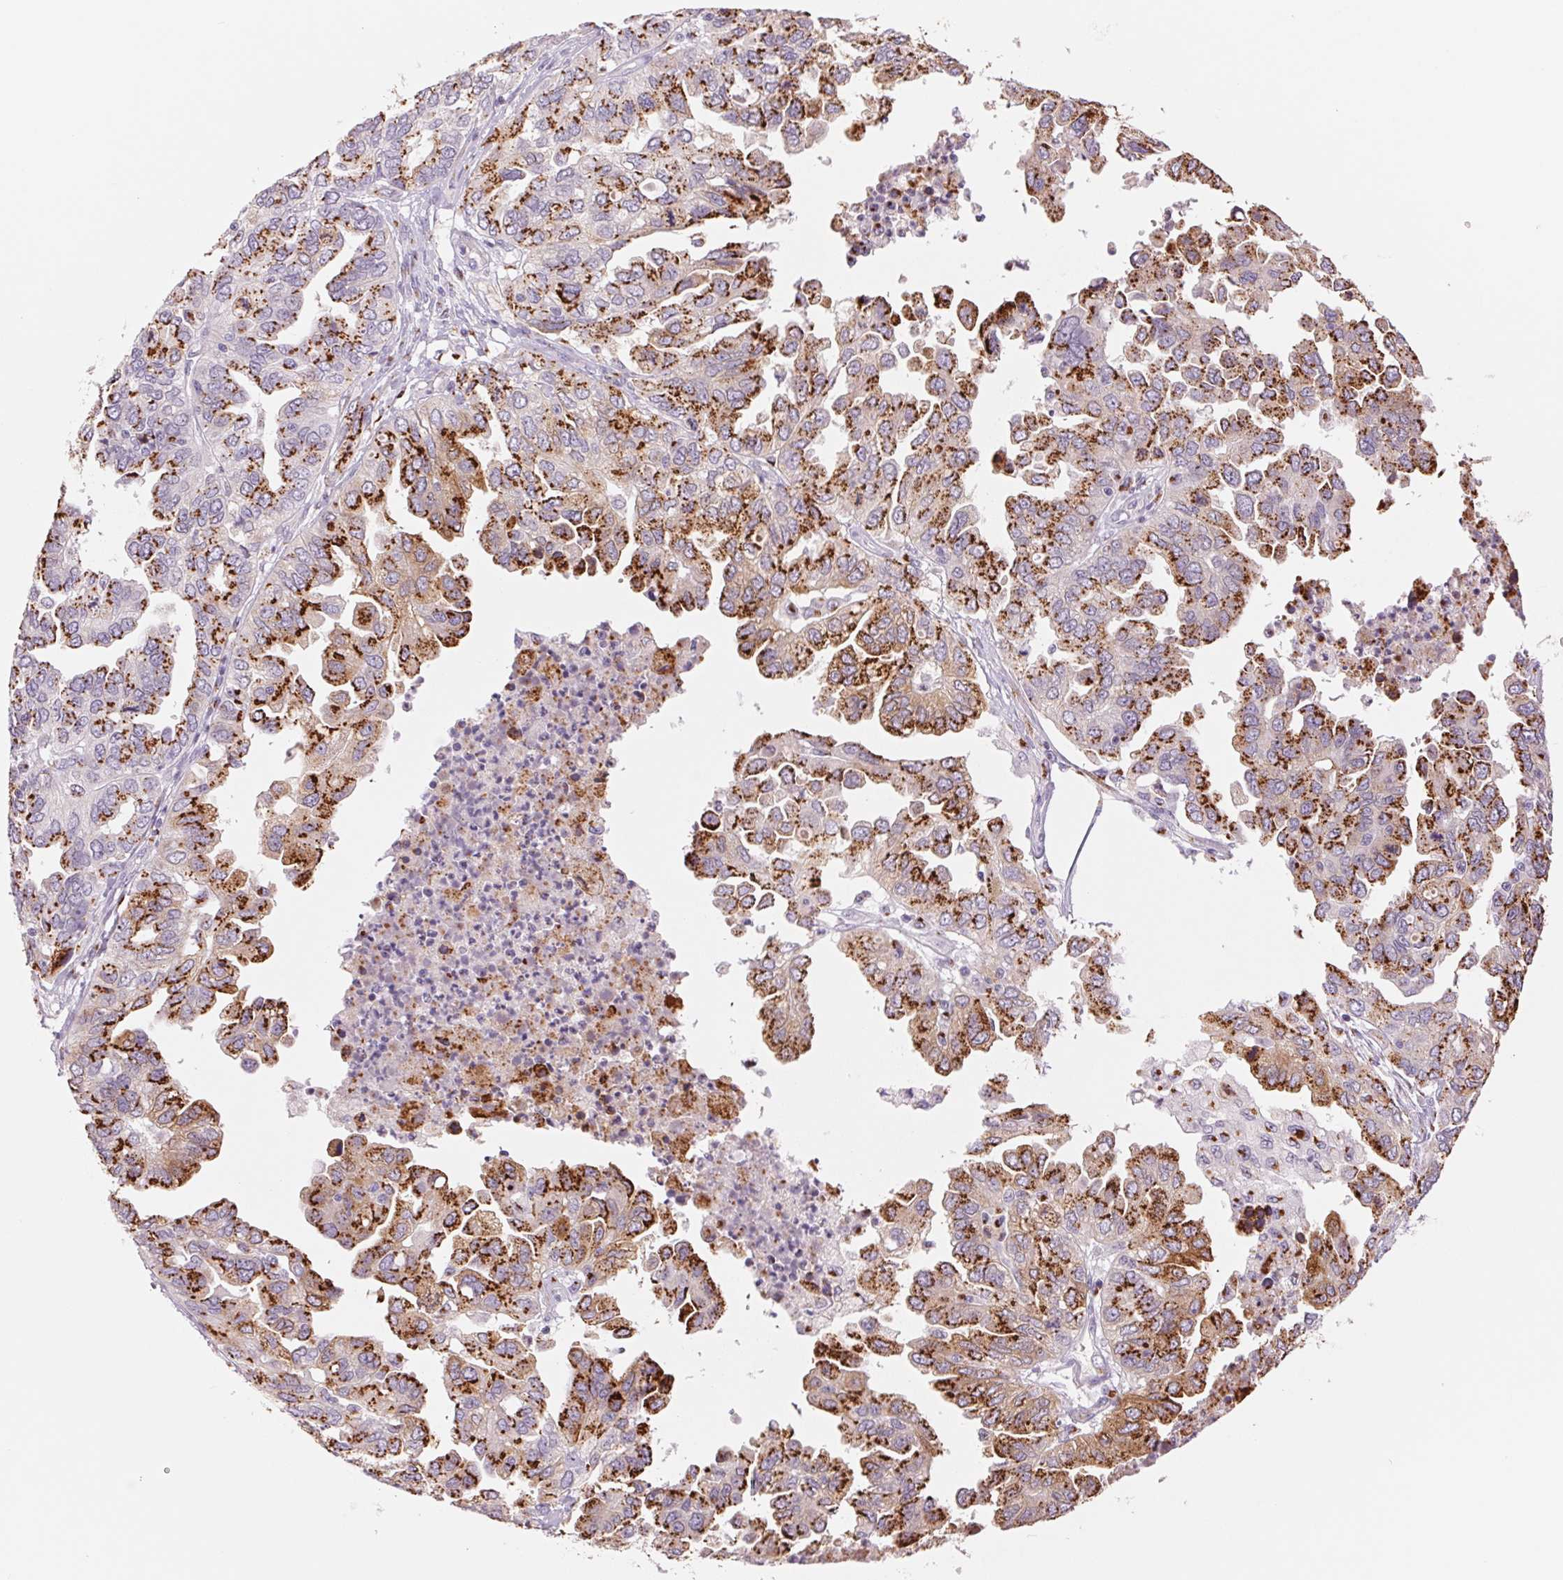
{"staining": {"intensity": "strong", "quantity": ">75%", "location": "cytoplasmic/membranous"}, "tissue": "ovarian cancer", "cell_type": "Tumor cells", "image_type": "cancer", "snomed": [{"axis": "morphology", "description": "Cystadenocarcinoma, serous, NOS"}, {"axis": "topography", "description": "Ovary"}], "caption": "Ovarian cancer (serous cystadenocarcinoma) was stained to show a protein in brown. There is high levels of strong cytoplasmic/membranous staining in approximately >75% of tumor cells.", "gene": "GALNT7", "patient": {"sex": "female", "age": 53}}